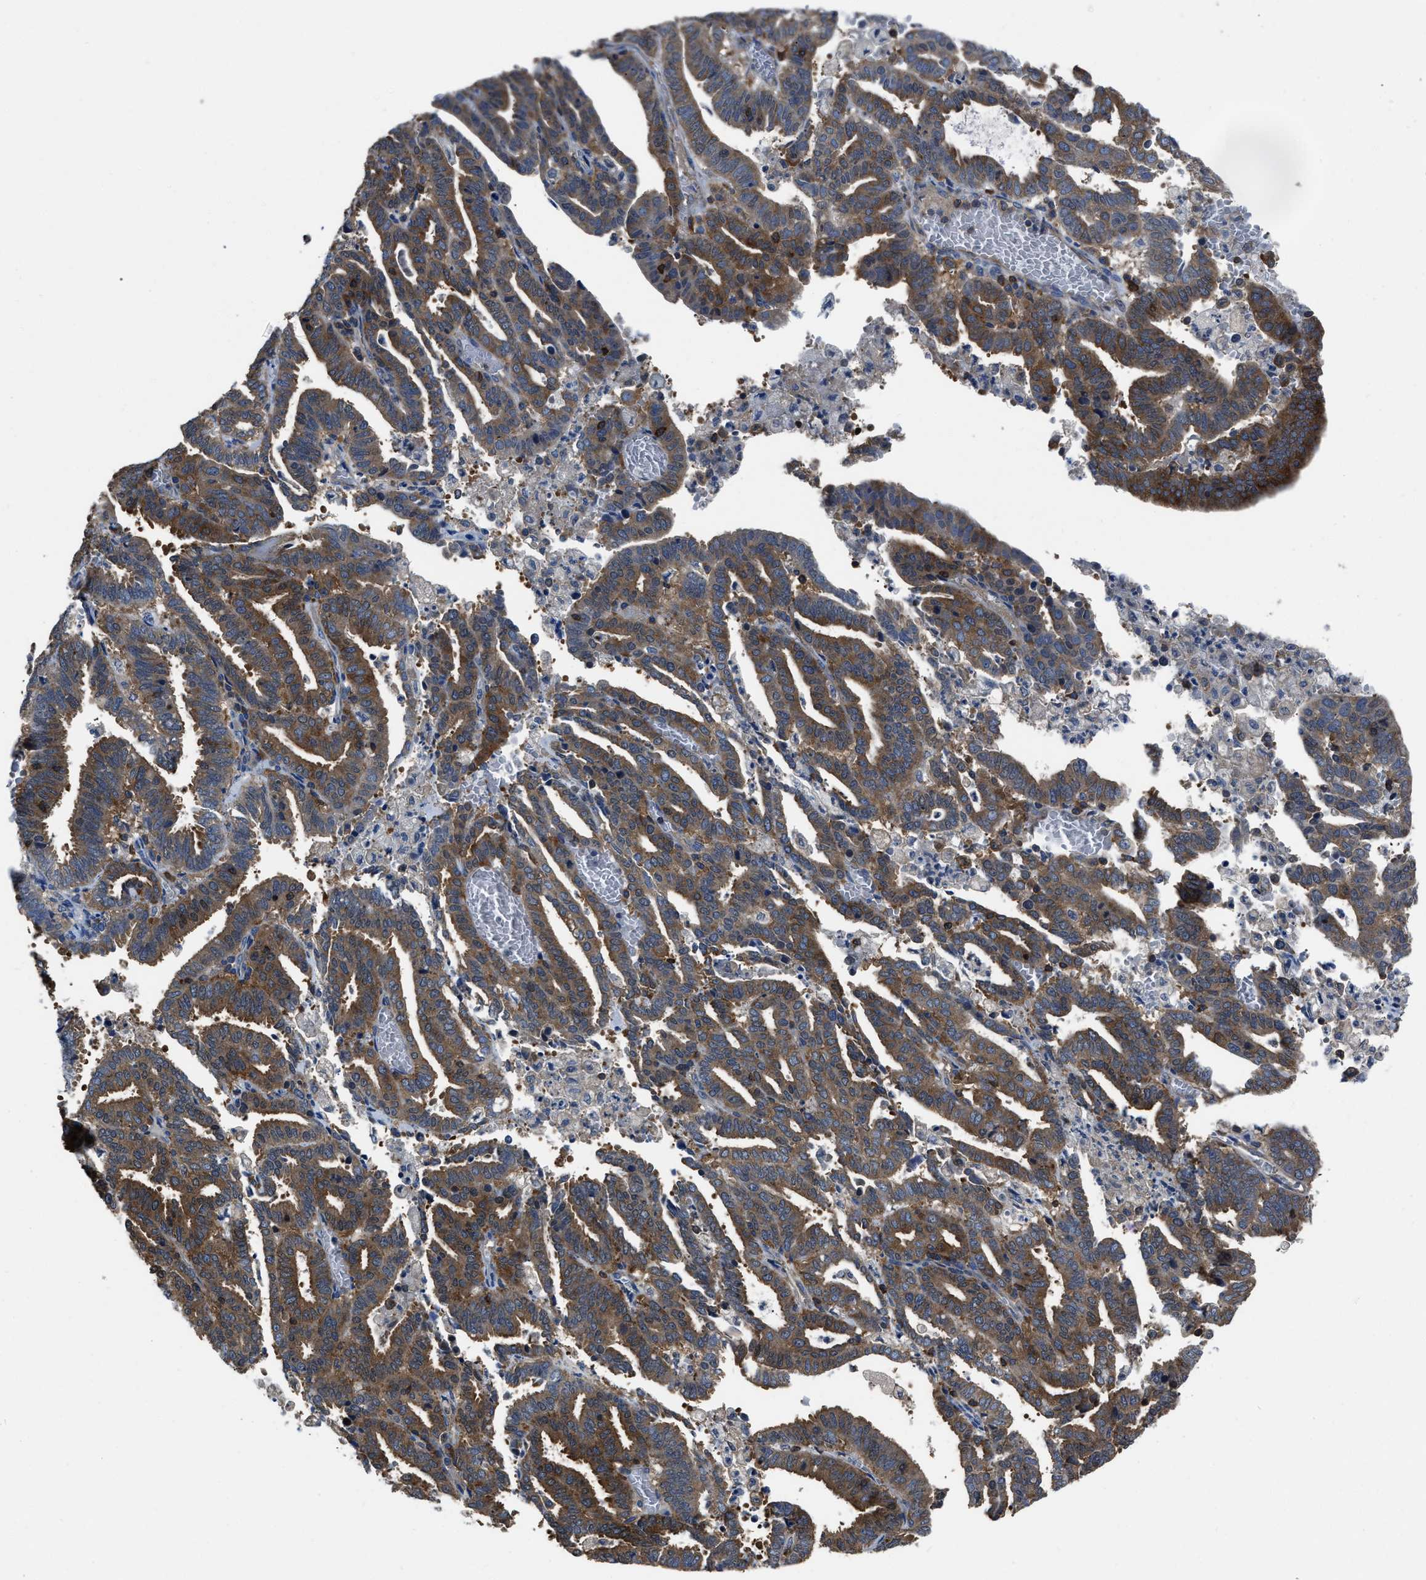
{"staining": {"intensity": "moderate", "quantity": ">75%", "location": "cytoplasmic/membranous"}, "tissue": "endometrial cancer", "cell_type": "Tumor cells", "image_type": "cancer", "snomed": [{"axis": "morphology", "description": "Adenocarcinoma, NOS"}, {"axis": "topography", "description": "Uterus"}], "caption": "Immunohistochemistry (IHC) (DAB) staining of endometrial cancer (adenocarcinoma) reveals moderate cytoplasmic/membranous protein expression in approximately >75% of tumor cells. (DAB = brown stain, brightfield microscopy at high magnification).", "gene": "YARS1", "patient": {"sex": "female", "age": 83}}